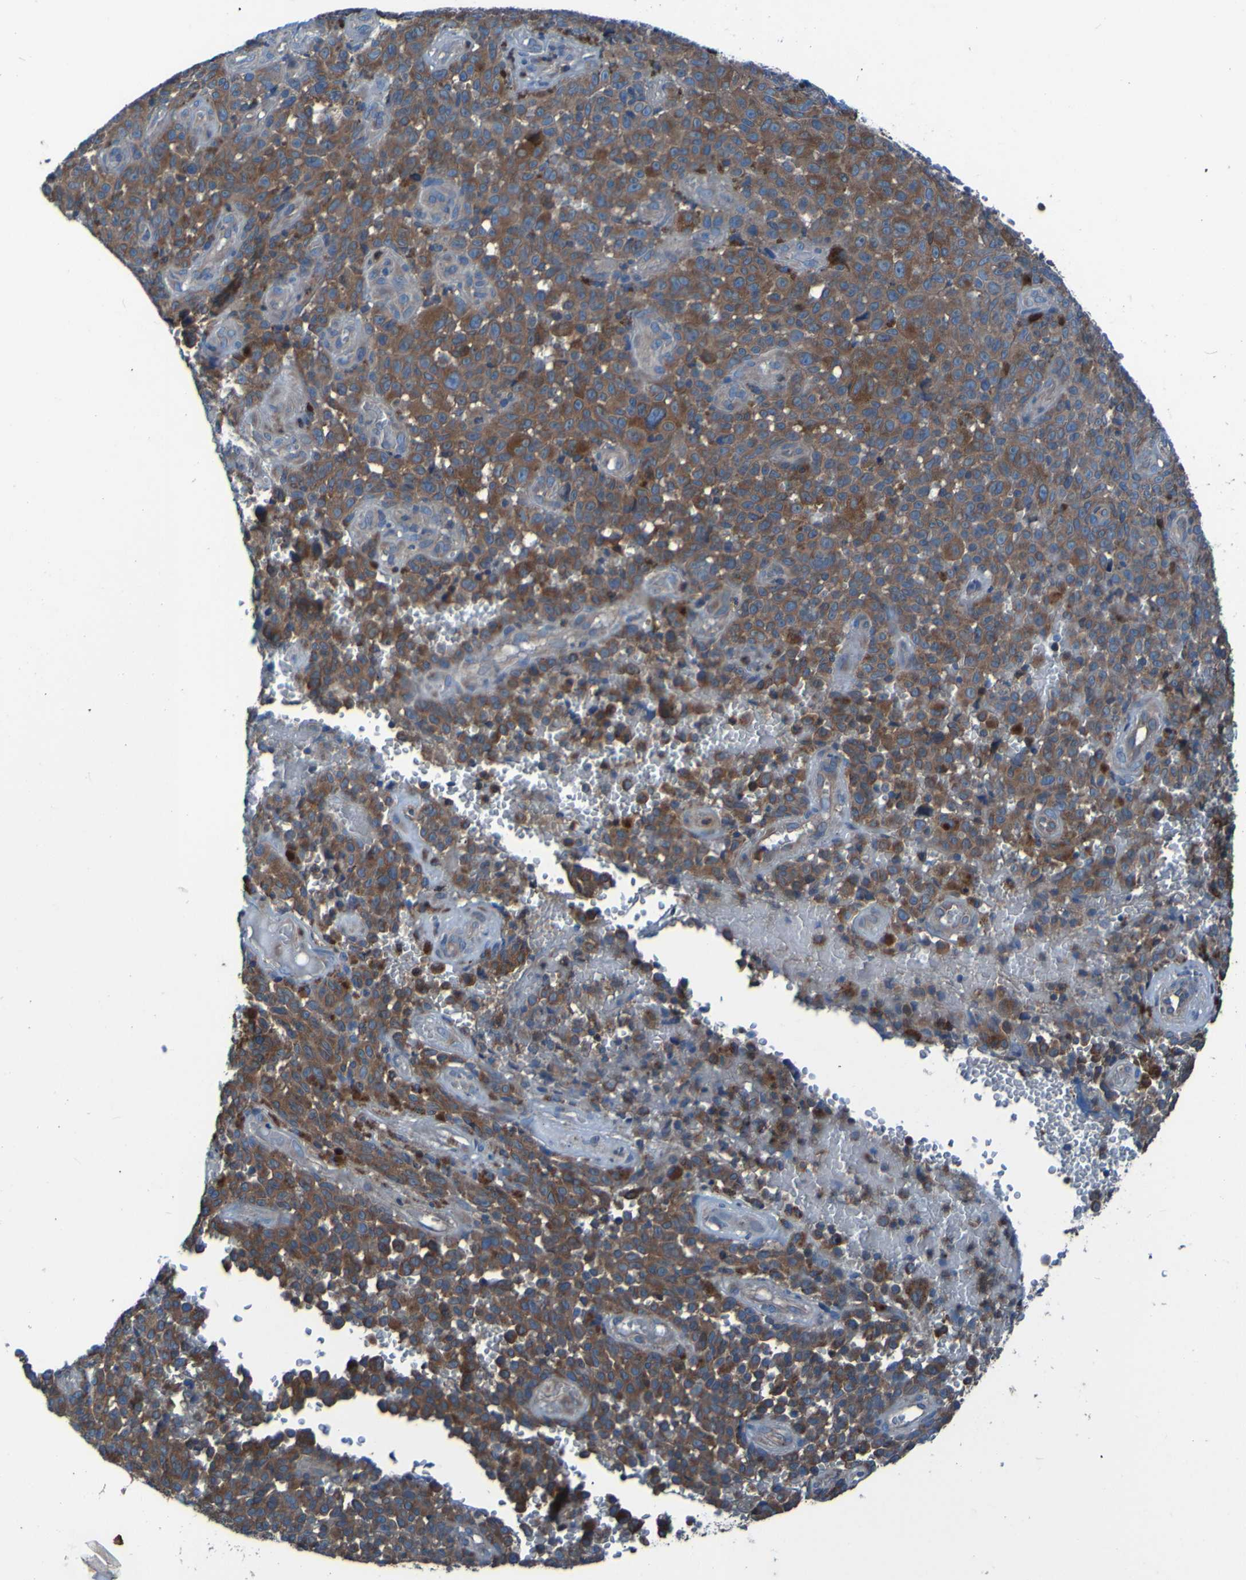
{"staining": {"intensity": "strong", "quantity": ">75%", "location": "cytoplasmic/membranous"}, "tissue": "melanoma", "cell_type": "Tumor cells", "image_type": "cancer", "snomed": [{"axis": "morphology", "description": "Malignant melanoma, NOS"}, {"axis": "topography", "description": "Skin"}], "caption": "This micrograph demonstrates immunohistochemistry staining of human melanoma, with high strong cytoplasmic/membranous expression in approximately >75% of tumor cells.", "gene": "RAB5B", "patient": {"sex": "female", "age": 82}}